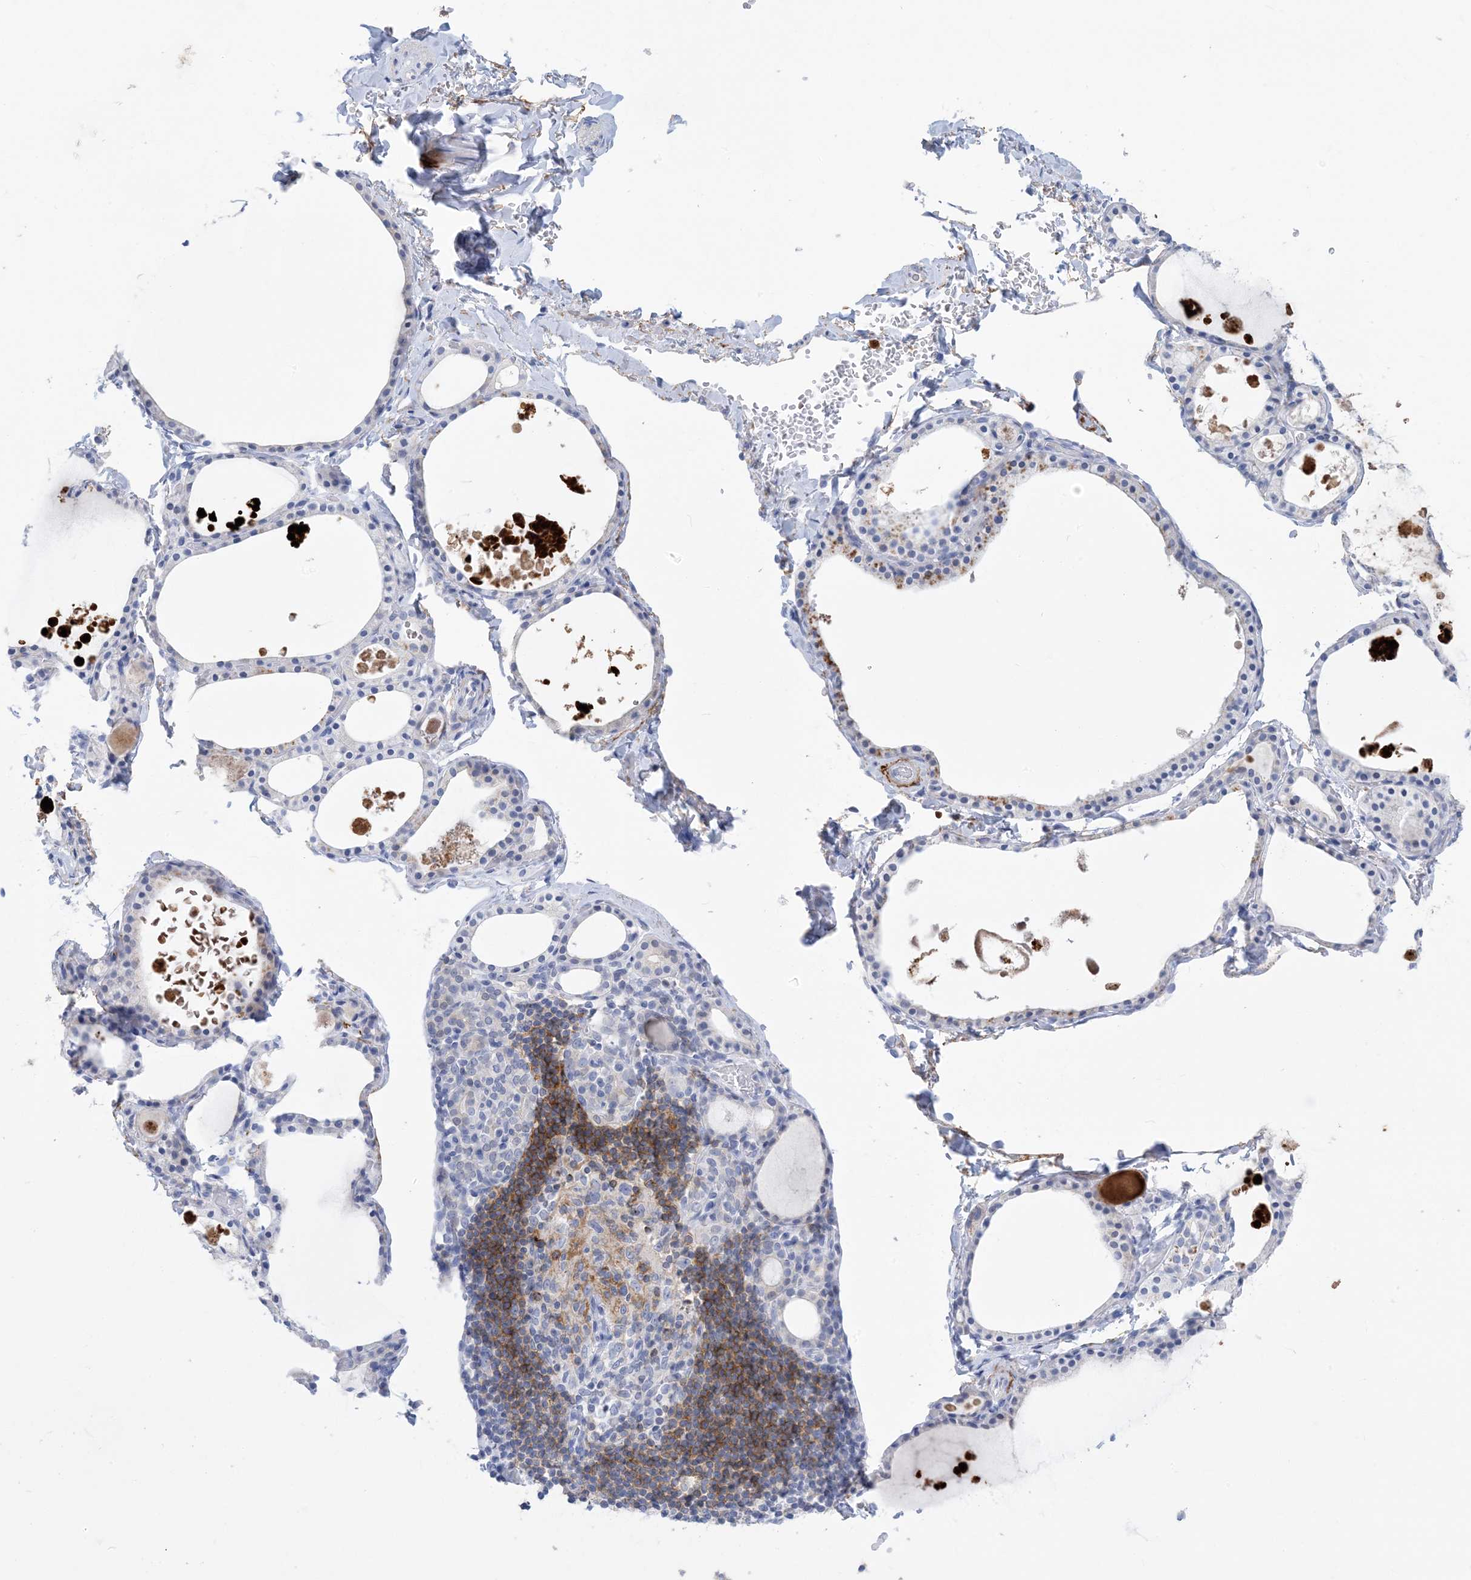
{"staining": {"intensity": "weak", "quantity": "25%-75%", "location": "cytoplasmic/membranous"}, "tissue": "thyroid gland", "cell_type": "Glandular cells", "image_type": "normal", "snomed": [{"axis": "morphology", "description": "Normal tissue, NOS"}, {"axis": "topography", "description": "Thyroid gland"}], "caption": "About 25%-75% of glandular cells in benign thyroid gland demonstrate weak cytoplasmic/membranous protein positivity as visualized by brown immunohistochemical staining.", "gene": "SH3YL1", "patient": {"sex": "male", "age": 56}}